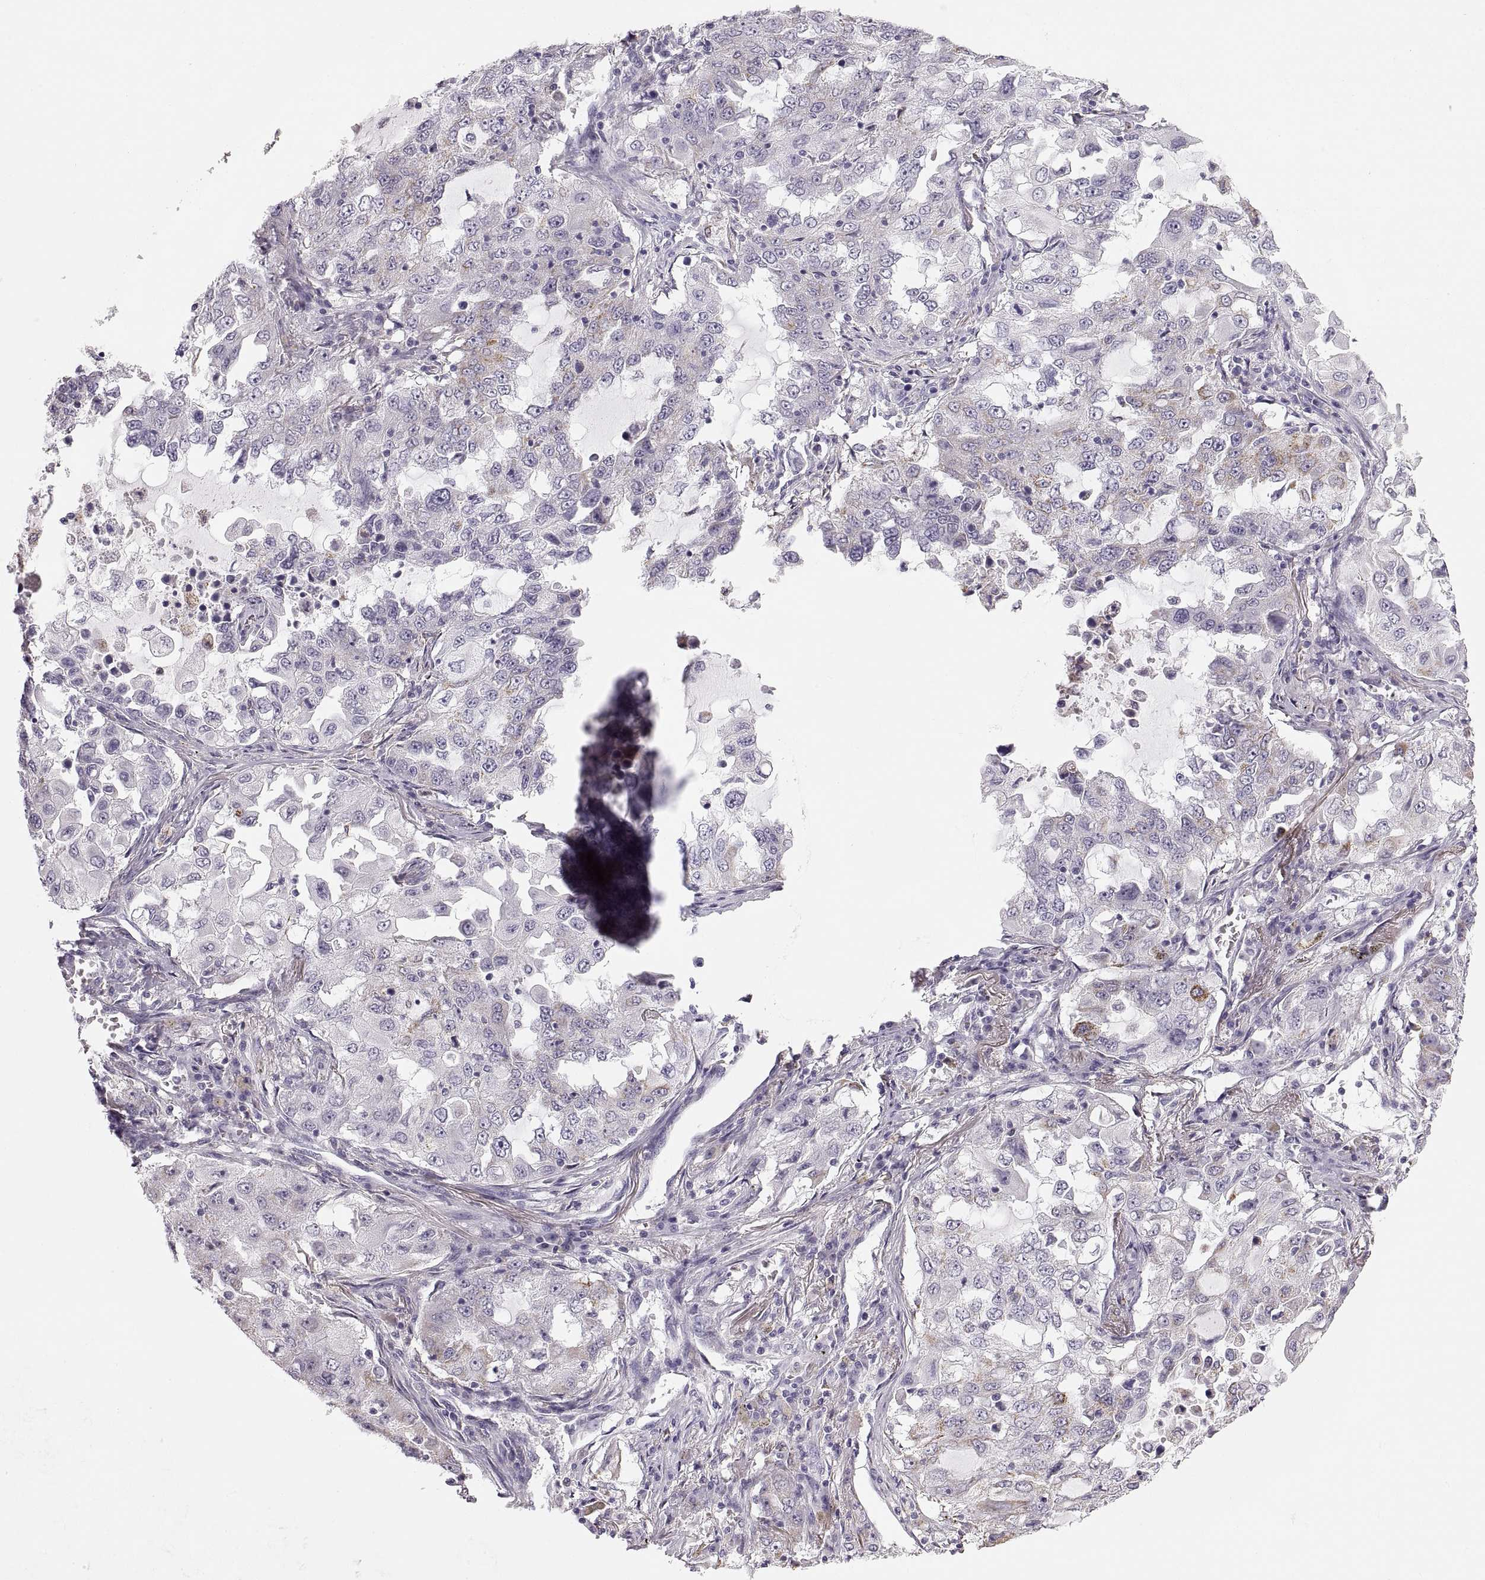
{"staining": {"intensity": "moderate", "quantity": "<25%", "location": "cytoplasmic/membranous"}, "tissue": "lung cancer", "cell_type": "Tumor cells", "image_type": "cancer", "snomed": [{"axis": "morphology", "description": "Adenocarcinoma, NOS"}, {"axis": "topography", "description": "Lung"}], "caption": "Human lung cancer stained for a protein (brown) reveals moderate cytoplasmic/membranous positive positivity in approximately <25% of tumor cells.", "gene": "COL9A3", "patient": {"sex": "female", "age": 61}}